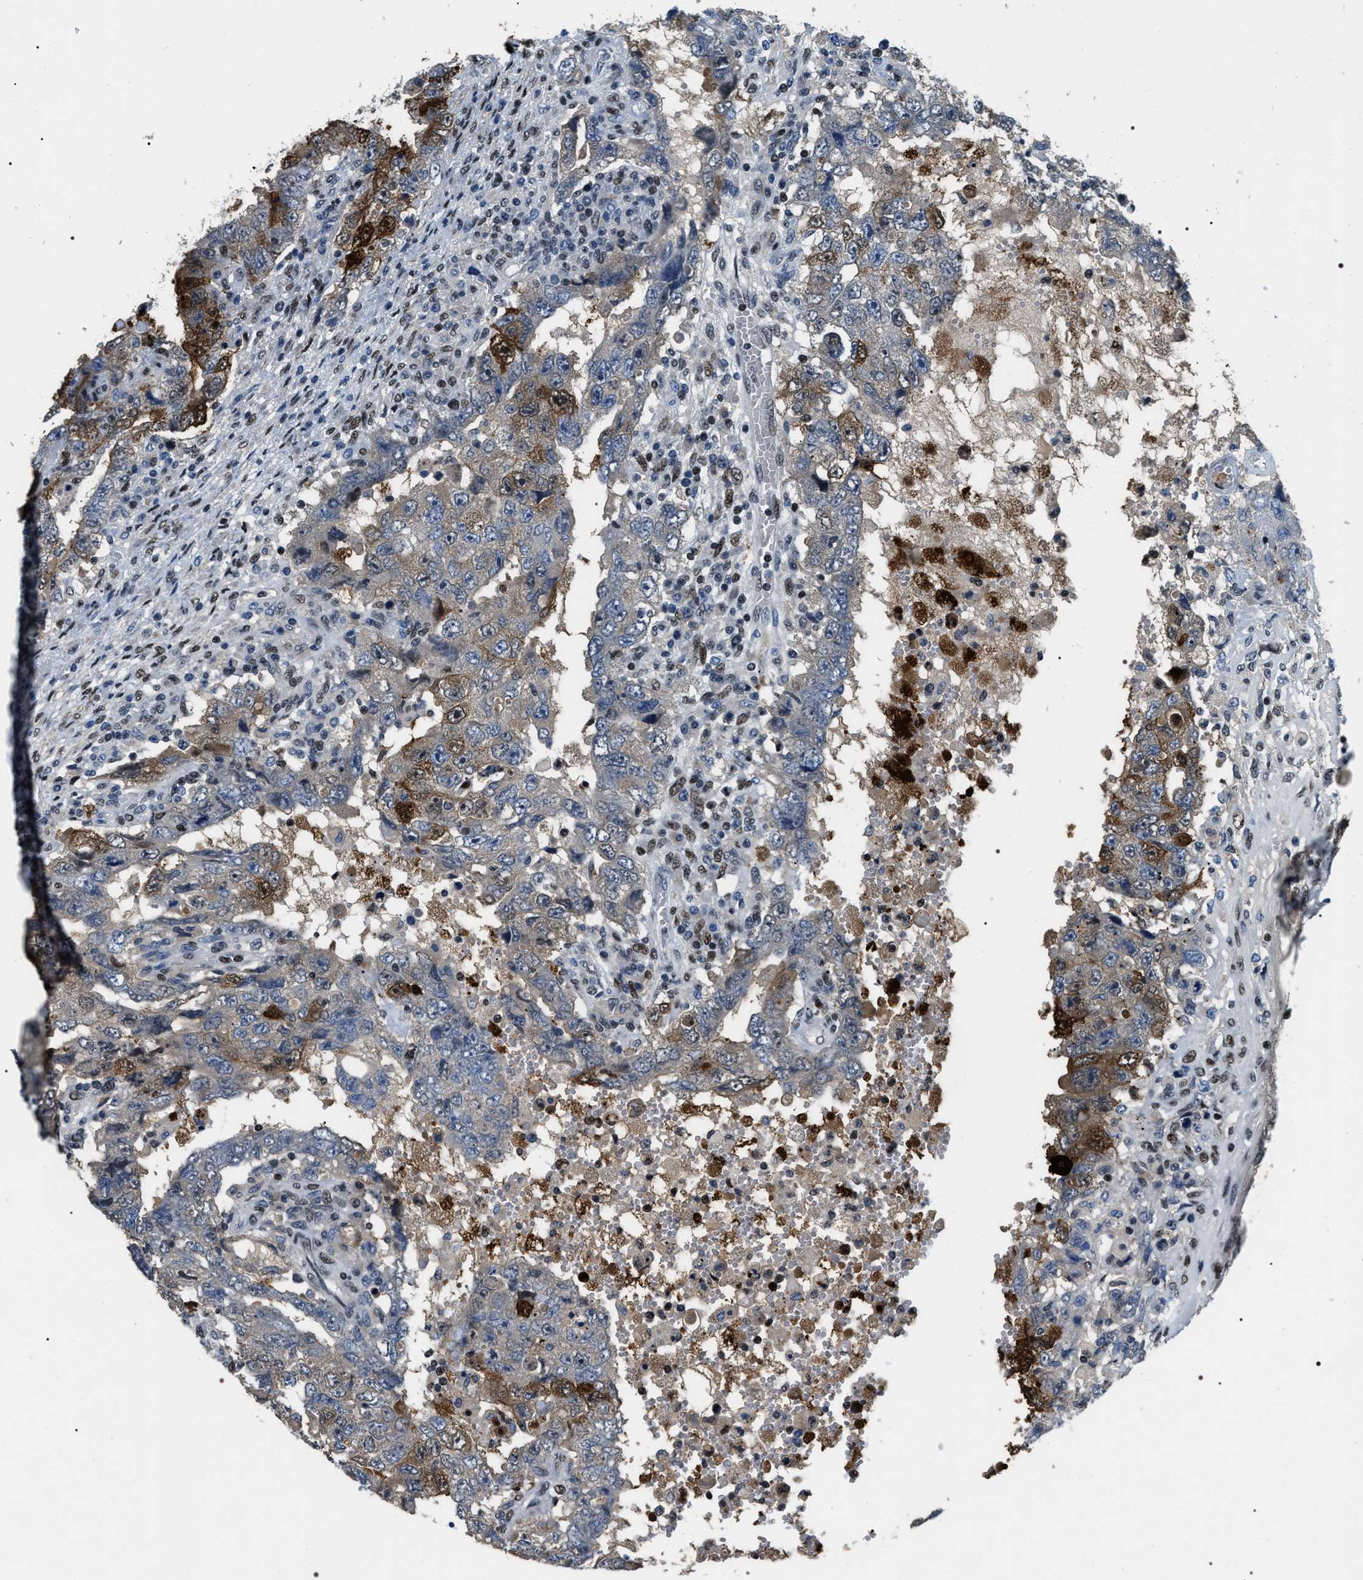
{"staining": {"intensity": "moderate", "quantity": "25%-75%", "location": "cytoplasmic/membranous,nuclear"}, "tissue": "testis cancer", "cell_type": "Tumor cells", "image_type": "cancer", "snomed": [{"axis": "morphology", "description": "Carcinoma, Embryonal, NOS"}, {"axis": "topography", "description": "Testis"}], "caption": "Immunohistochemistry (IHC) photomicrograph of neoplastic tissue: testis cancer (embryonal carcinoma) stained using IHC reveals medium levels of moderate protein expression localized specifically in the cytoplasmic/membranous and nuclear of tumor cells, appearing as a cytoplasmic/membranous and nuclear brown color.", "gene": "C7orf25", "patient": {"sex": "male", "age": 26}}